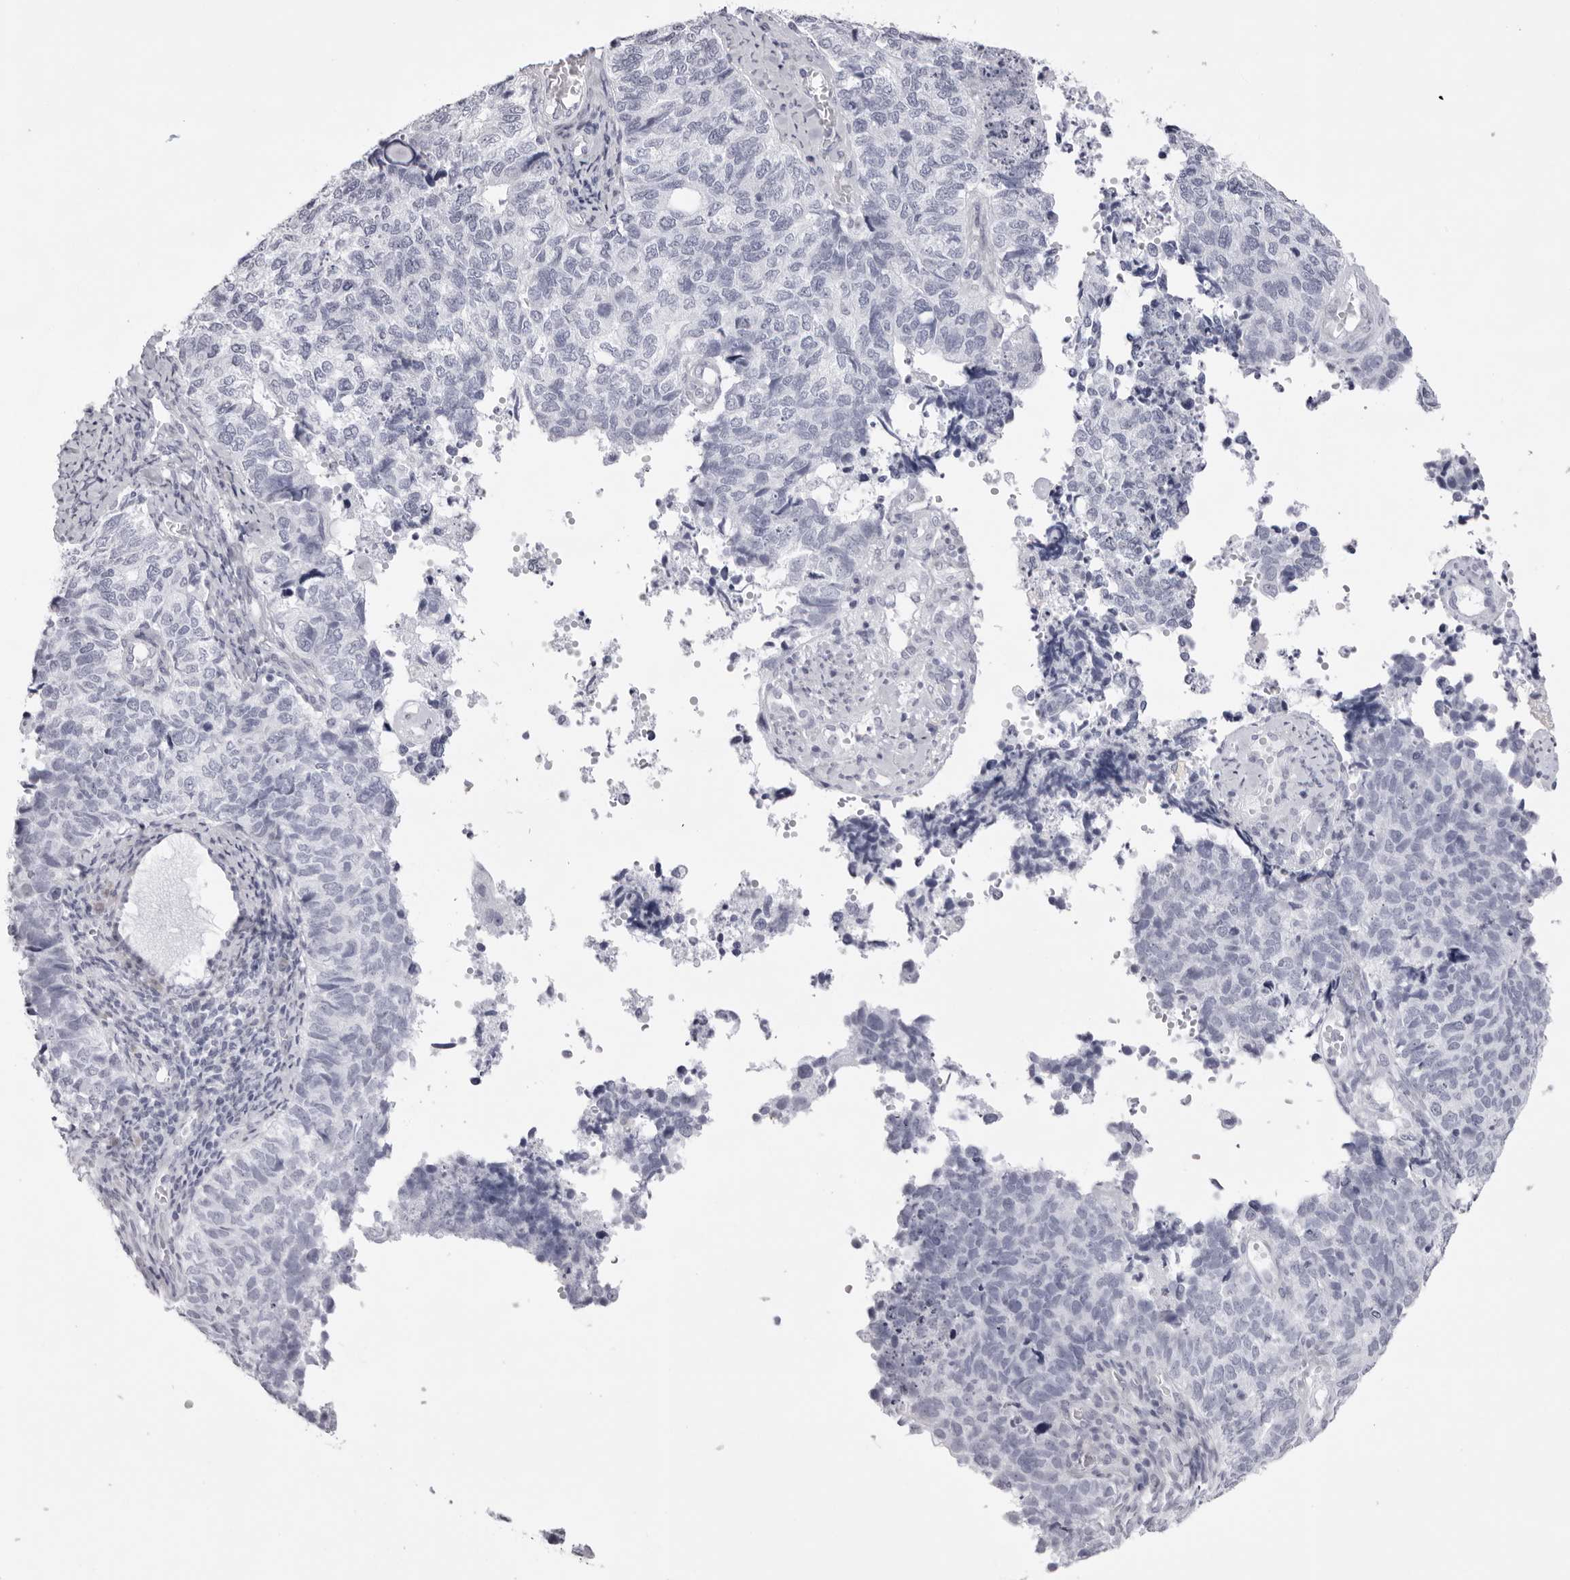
{"staining": {"intensity": "negative", "quantity": "none", "location": "none"}, "tissue": "cervical cancer", "cell_type": "Tumor cells", "image_type": "cancer", "snomed": [{"axis": "morphology", "description": "Squamous cell carcinoma, NOS"}, {"axis": "topography", "description": "Cervix"}], "caption": "Protein analysis of squamous cell carcinoma (cervical) demonstrates no significant positivity in tumor cells. (DAB (3,3'-diaminobenzidine) IHC visualized using brightfield microscopy, high magnification).", "gene": "SMIM2", "patient": {"sex": "female", "age": 63}}